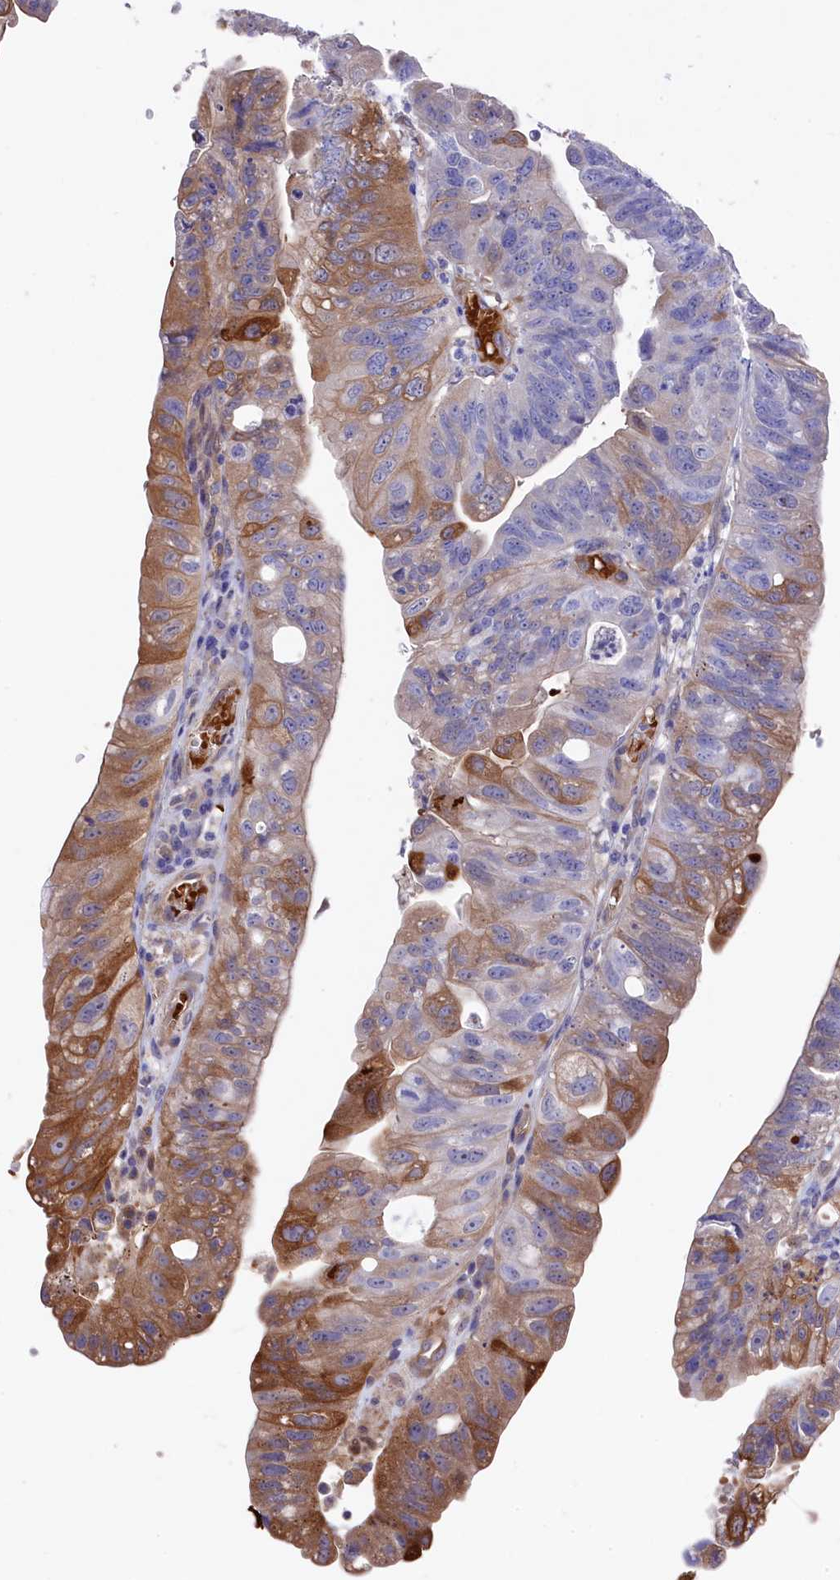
{"staining": {"intensity": "moderate", "quantity": "25%-75%", "location": "cytoplasmic/membranous"}, "tissue": "stomach cancer", "cell_type": "Tumor cells", "image_type": "cancer", "snomed": [{"axis": "morphology", "description": "Adenocarcinoma, NOS"}, {"axis": "topography", "description": "Stomach"}], "caption": "Tumor cells reveal moderate cytoplasmic/membranous positivity in approximately 25%-75% of cells in stomach cancer (adenocarcinoma). The protein of interest is shown in brown color, while the nuclei are stained blue.", "gene": "LHFPL4", "patient": {"sex": "male", "age": 59}}